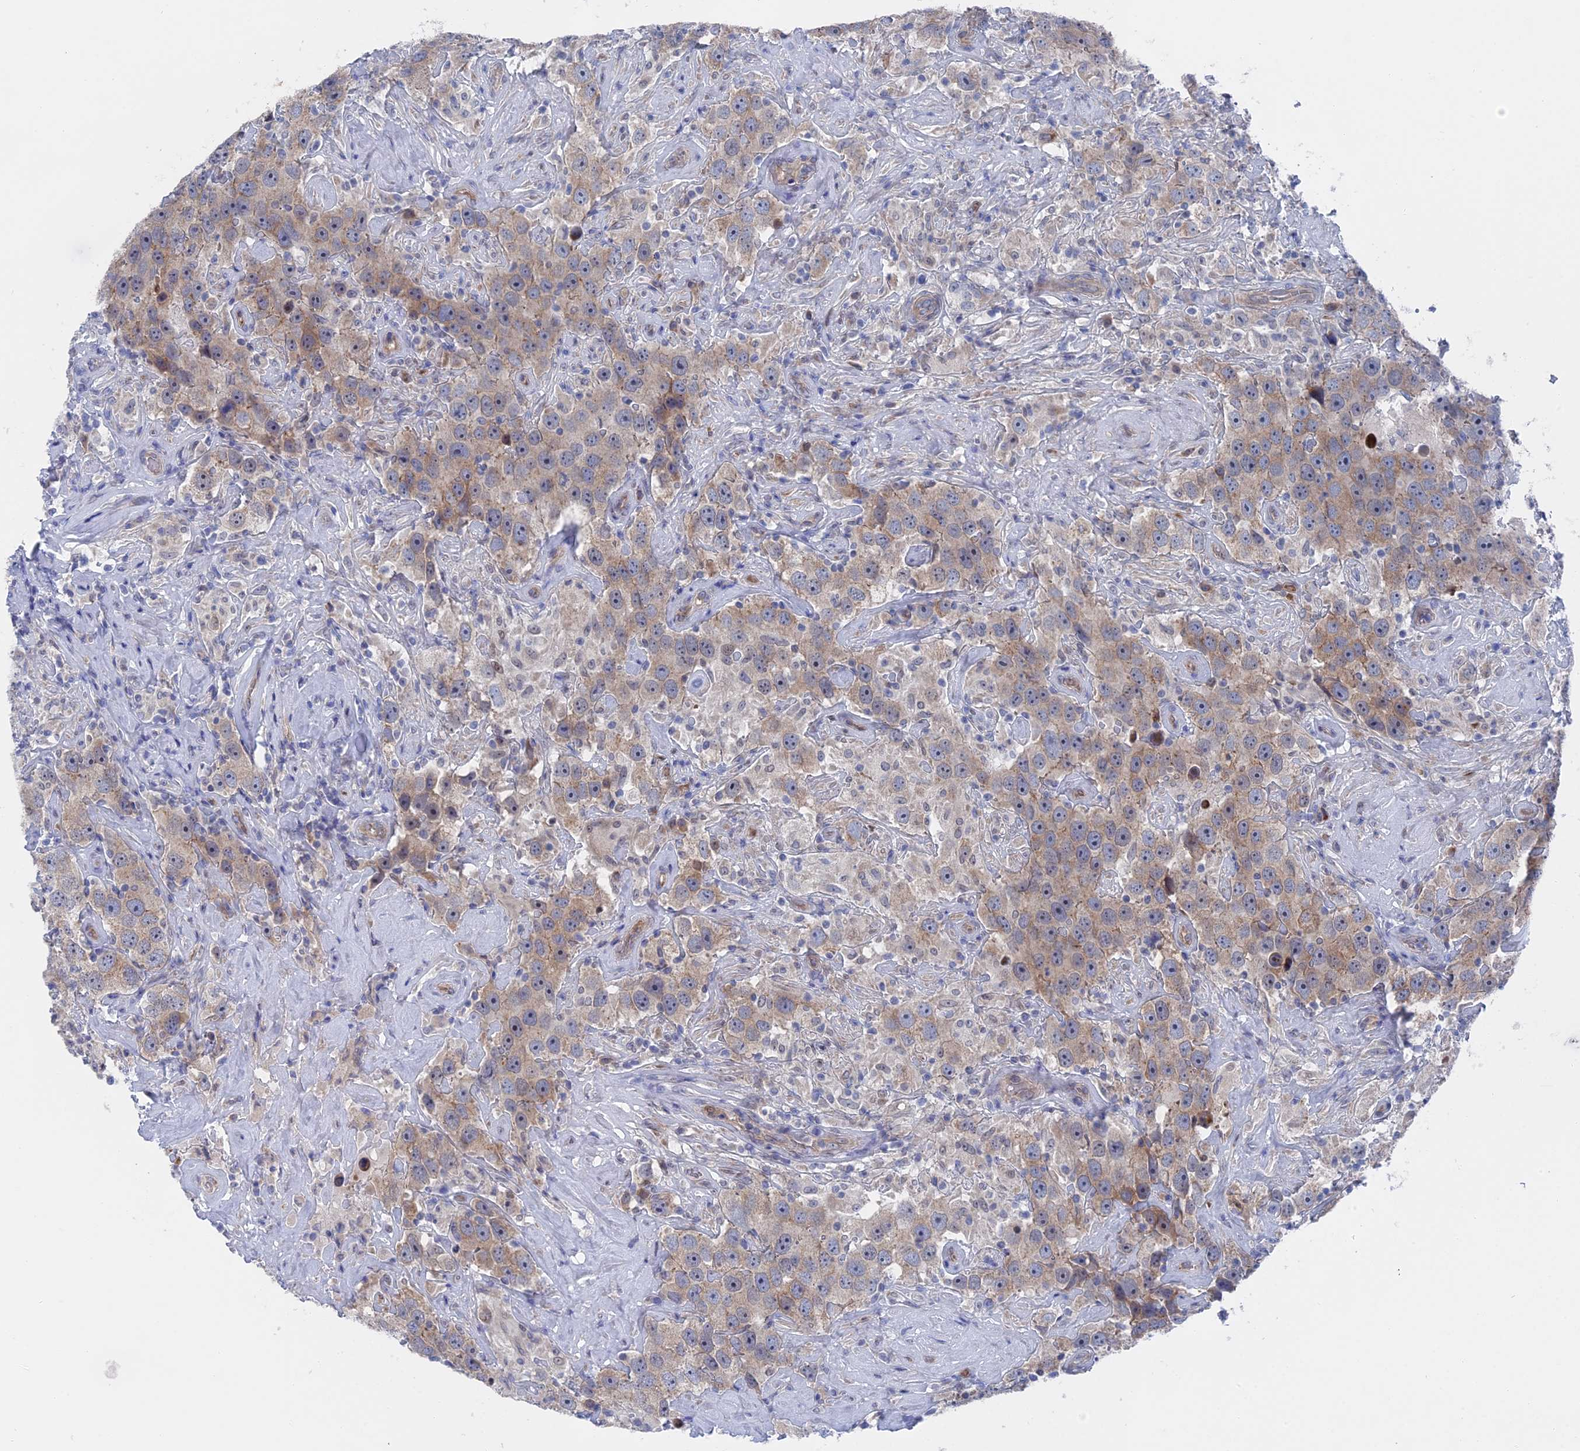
{"staining": {"intensity": "weak", "quantity": "25%-75%", "location": "cytoplasmic/membranous"}, "tissue": "testis cancer", "cell_type": "Tumor cells", "image_type": "cancer", "snomed": [{"axis": "morphology", "description": "Seminoma, NOS"}, {"axis": "topography", "description": "Testis"}], "caption": "Testis cancer (seminoma) was stained to show a protein in brown. There is low levels of weak cytoplasmic/membranous staining in approximately 25%-75% of tumor cells.", "gene": "TMEM161A", "patient": {"sex": "male", "age": 49}}